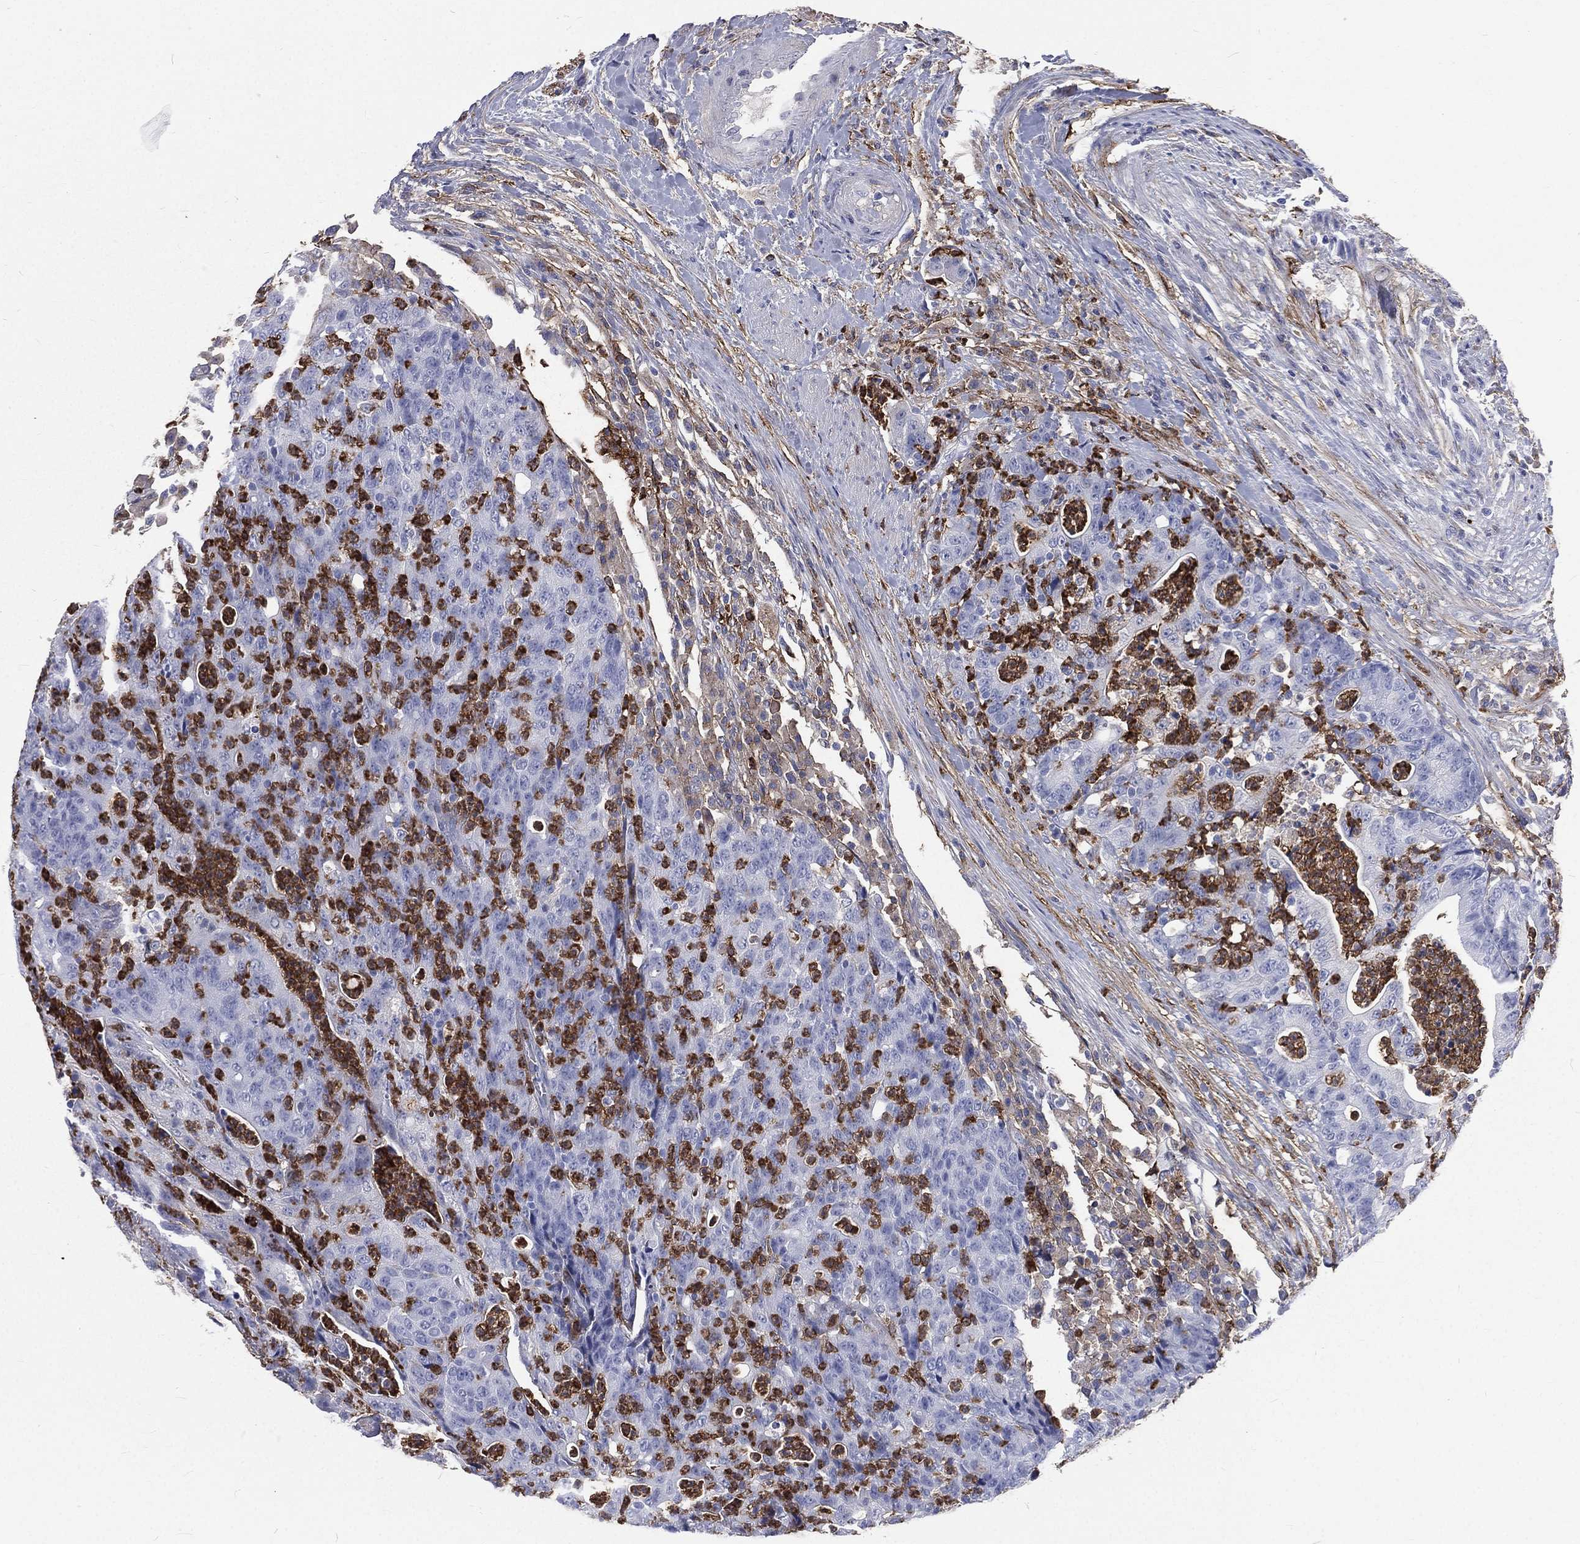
{"staining": {"intensity": "negative", "quantity": "none", "location": "none"}, "tissue": "colorectal cancer", "cell_type": "Tumor cells", "image_type": "cancer", "snomed": [{"axis": "morphology", "description": "Adenocarcinoma, NOS"}, {"axis": "topography", "description": "Colon"}], "caption": "Colorectal cancer stained for a protein using immunohistochemistry reveals no staining tumor cells.", "gene": "BASP1", "patient": {"sex": "male", "age": 70}}